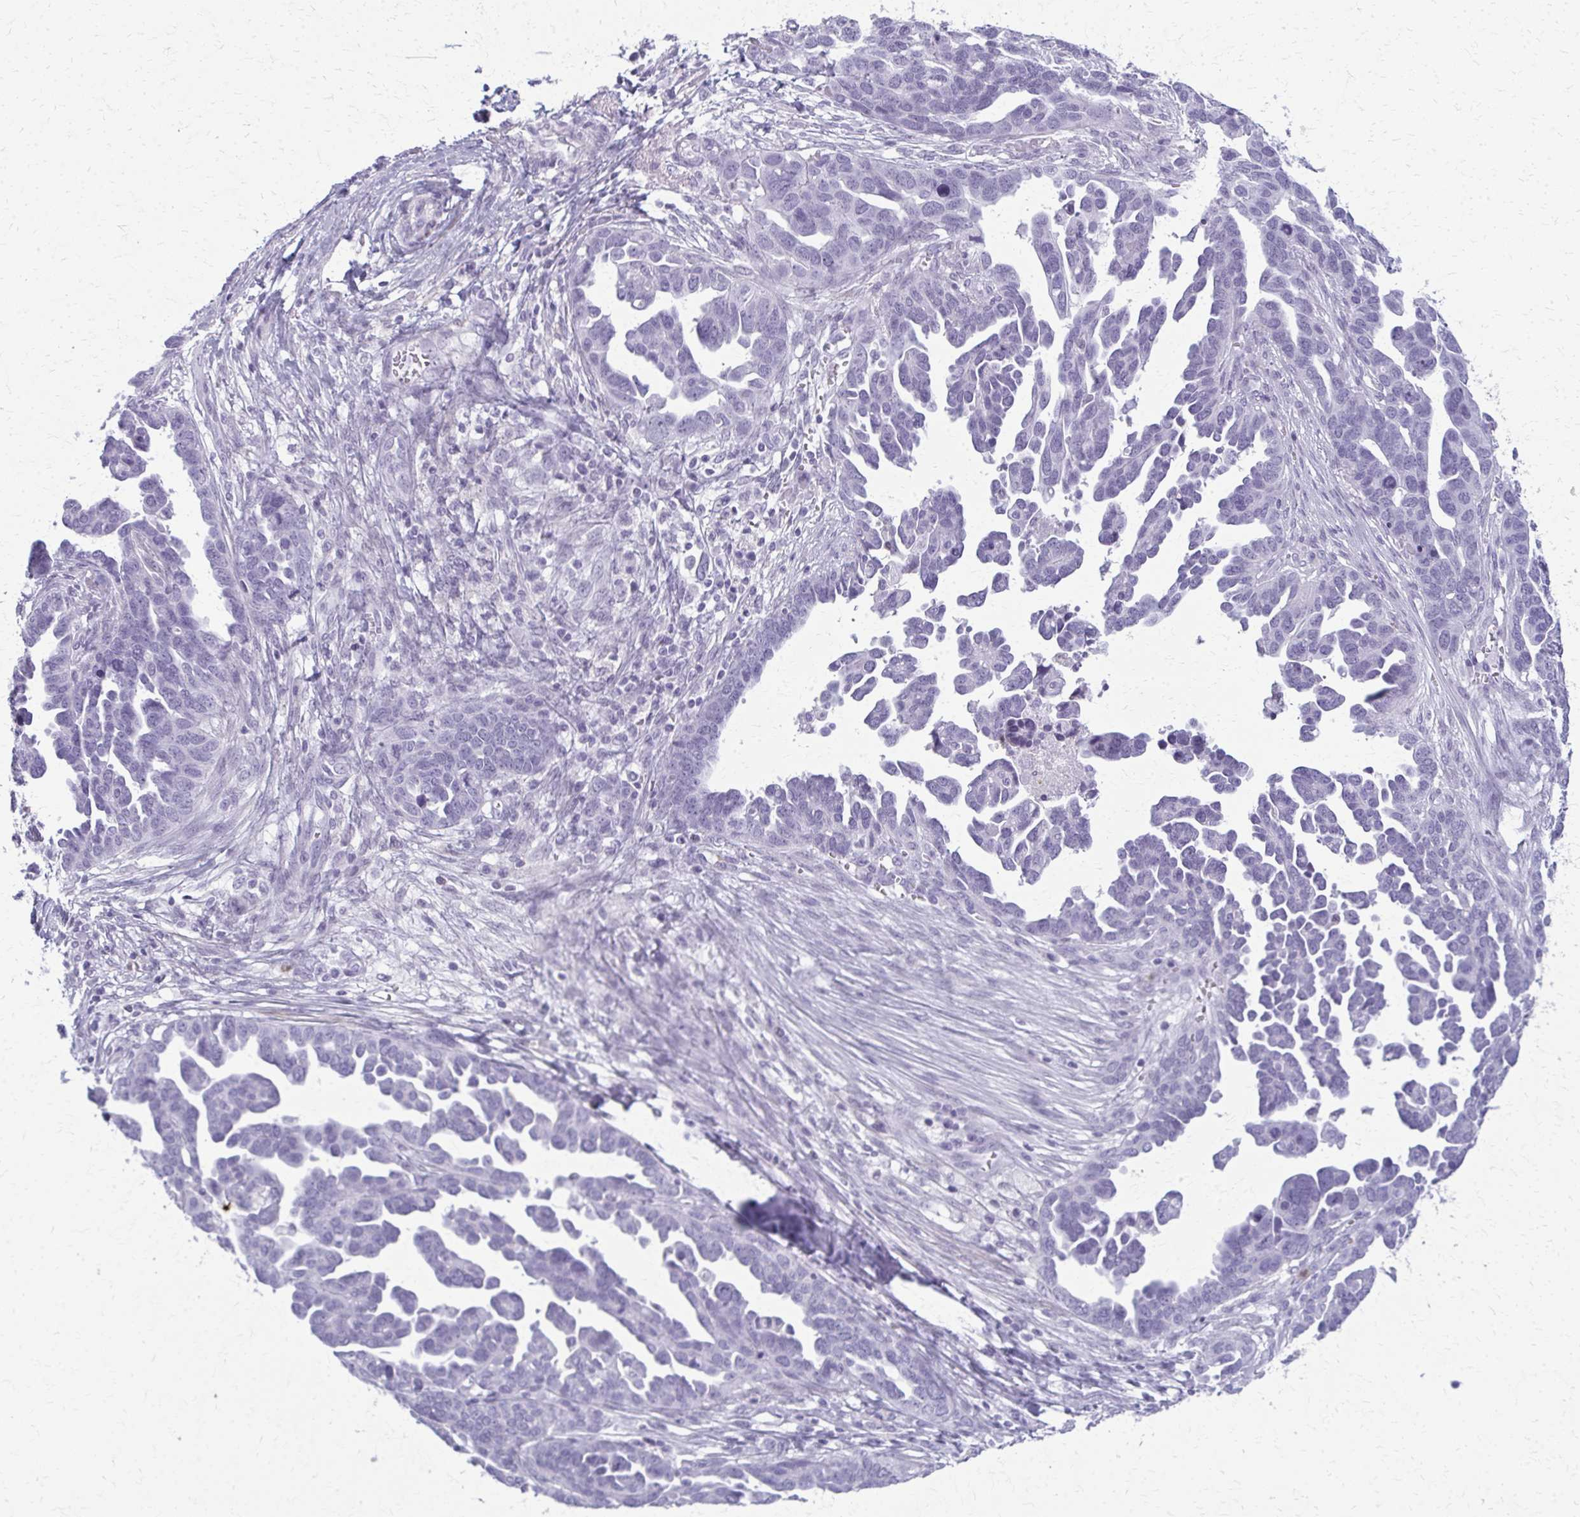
{"staining": {"intensity": "negative", "quantity": "none", "location": "none"}, "tissue": "ovarian cancer", "cell_type": "Tumor cells", "image_type": "cancer", "snomed": [{"axis": "morphology", "description": "Cystadenocarcinoma, serous, NOS"}, {"axis": "topography", "description": "Ovary"}], "caption": "A micrograph of human ovarian serous cystadenocarcinoma is negative for staining in tumor cells. The staining was performed using DAB (3,3'-diaminobenzidine) to visualize the protein expression in brown, while the nuclei were stained in blue with hematoxylin (Magnification: 20x).", "gene": "CA3", "patient": {"sex": "female", "age": 54}}